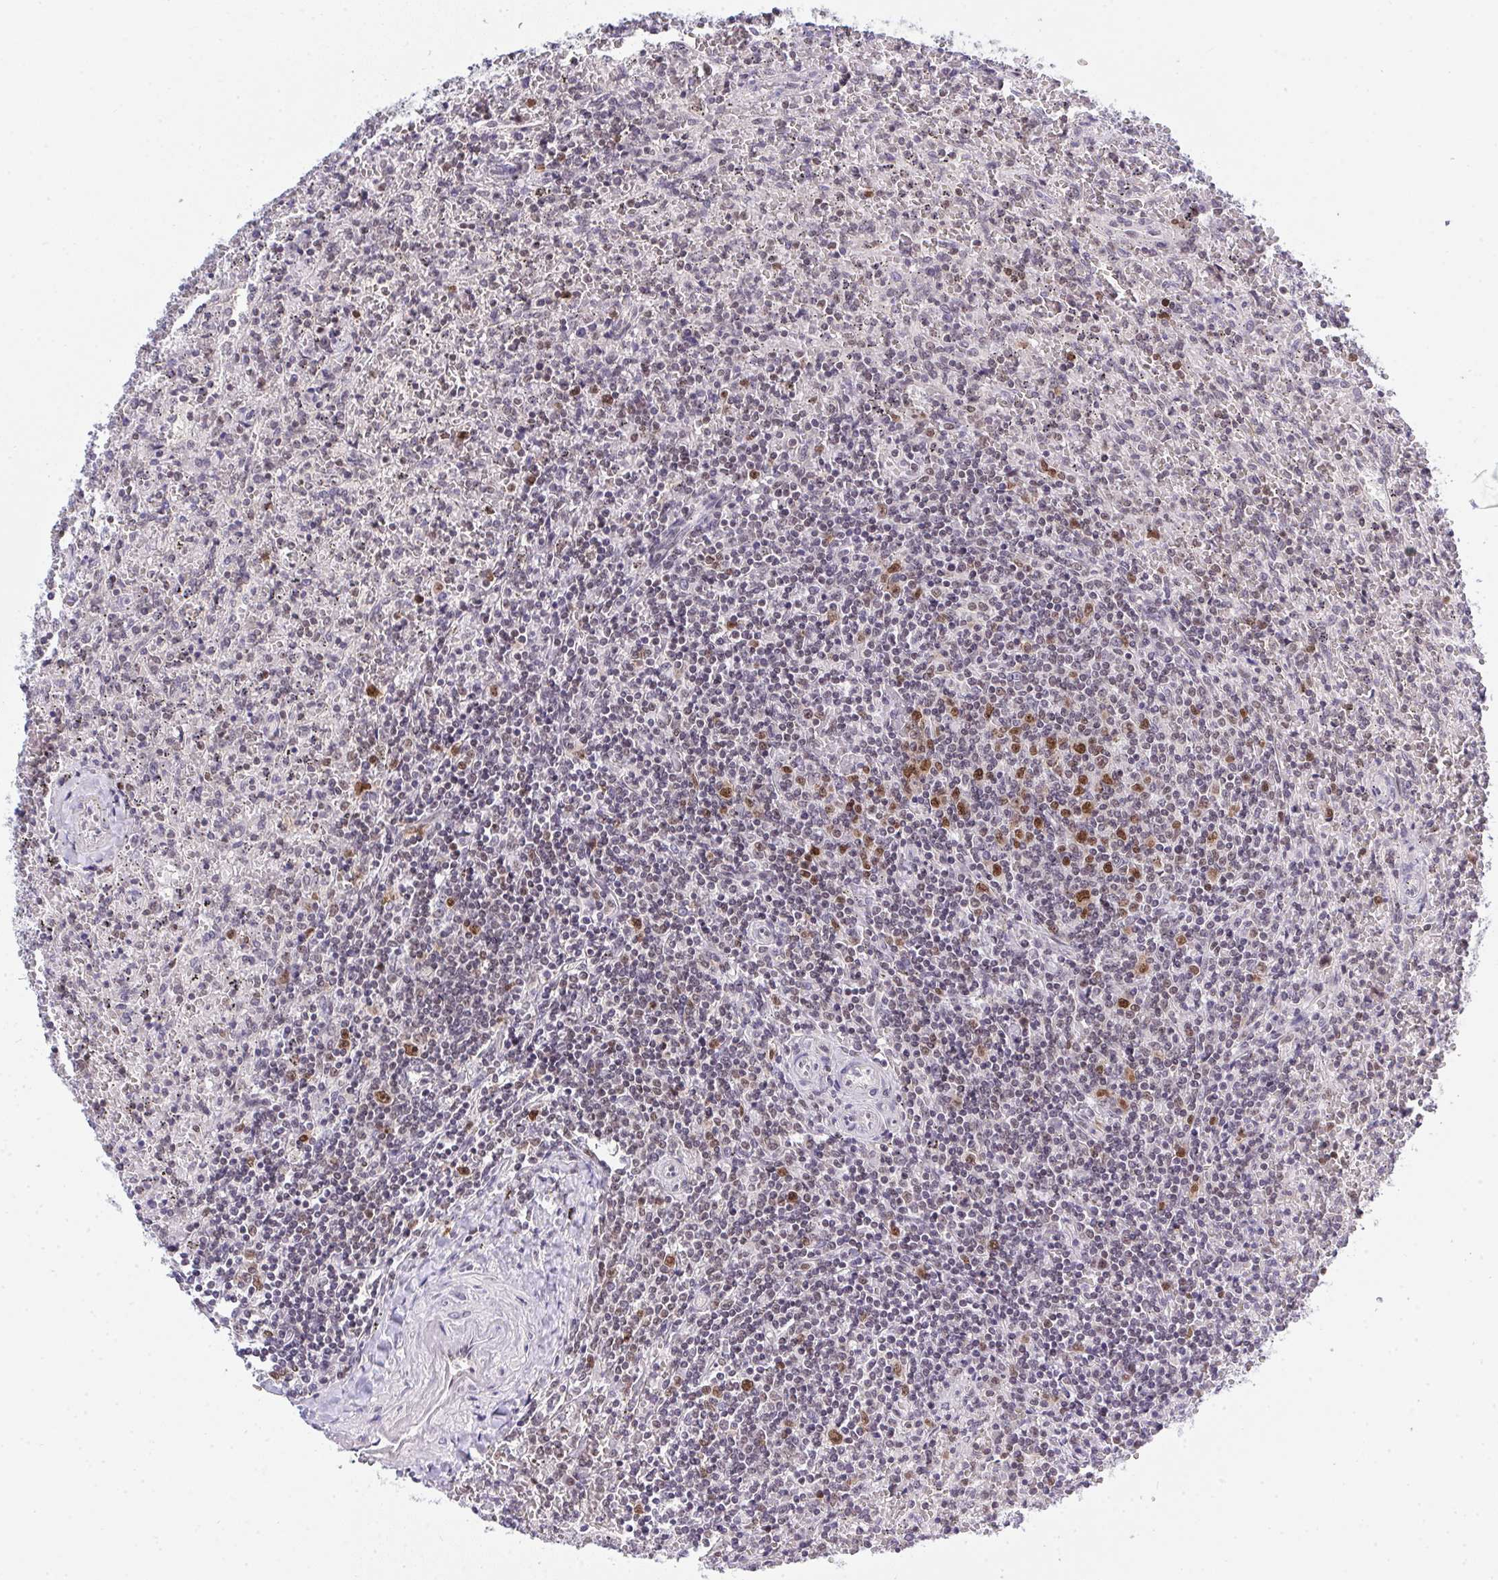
{"staining": {"intensity": "moderate", "quantity": "<25%", "location": "nuclear"}, "tissue": "lymphoma", "cell_type": "Tumor cells", "image_type": "cancer", "snomed": [{"axis": "morphology", "description": "Malignant lymphoma, non-Hodgkin's type, Low grade"}, {"axis": "topography", "description": "Spleen"}], "caption": "Human lymphoma stained with a protein marker demonstrates moderate staining in tumor cells.", "gene": "RFC4", "patient": {"sex": "female", "age": 64}}